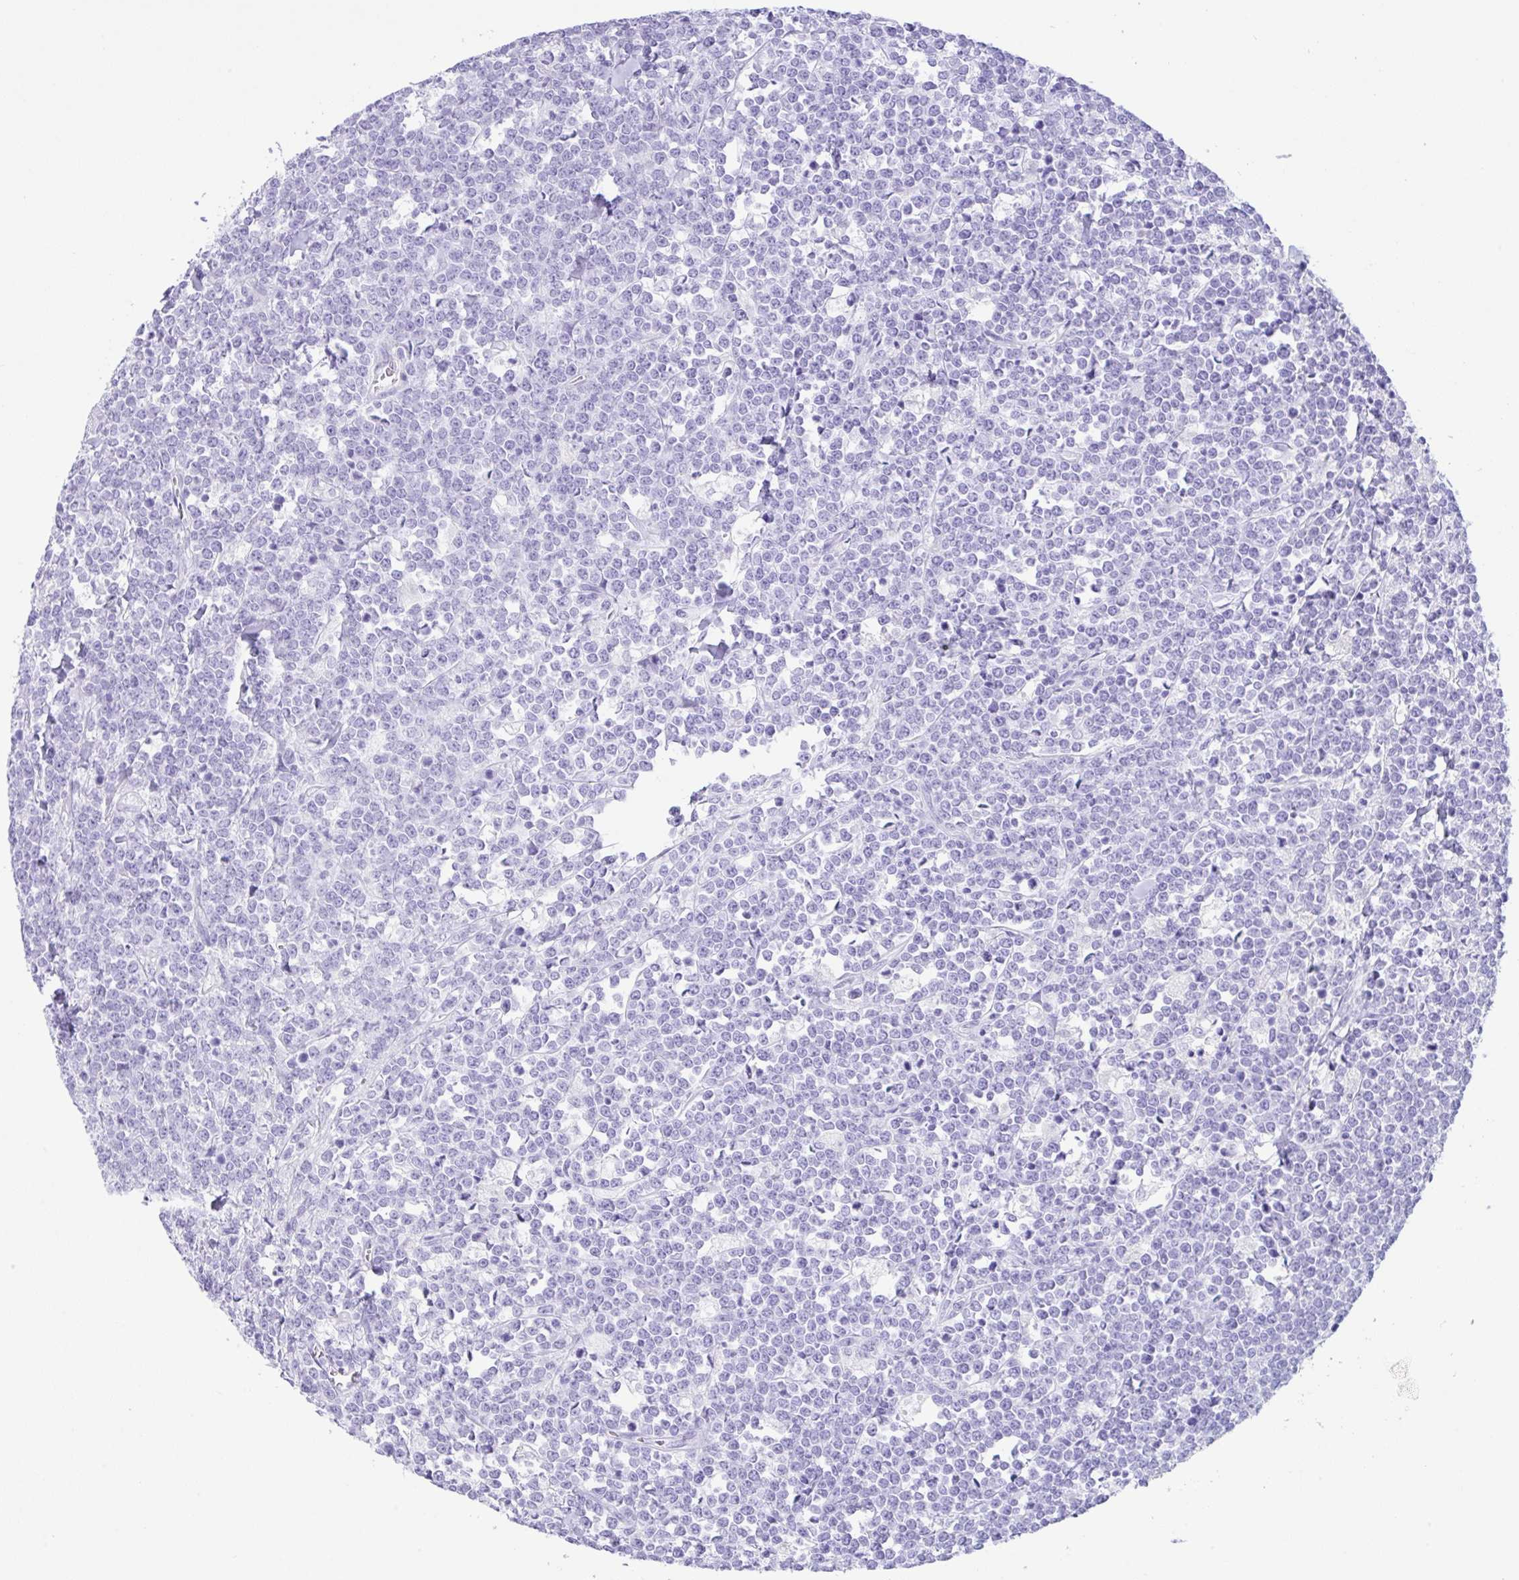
{"staining": {"intensity": "negative", "quantity": "none", "location": "none"}, "tissue": "lymphoma", "cell_type": "Tumor cells", "image_type": "cancer", "snomed": [{"axis": "morphology", "description": "Malignant lymphoma, non-Hodgkin's type, High grade"}, {"axis": "topography", "description": "Small intestine"}, {"axis": "topography", "description": "Colon"}], "caption": "Tumor cells show no significant expression in lymphoma.", "gene": "CPA1", "patient": {"sex": "male", "age": 8}}